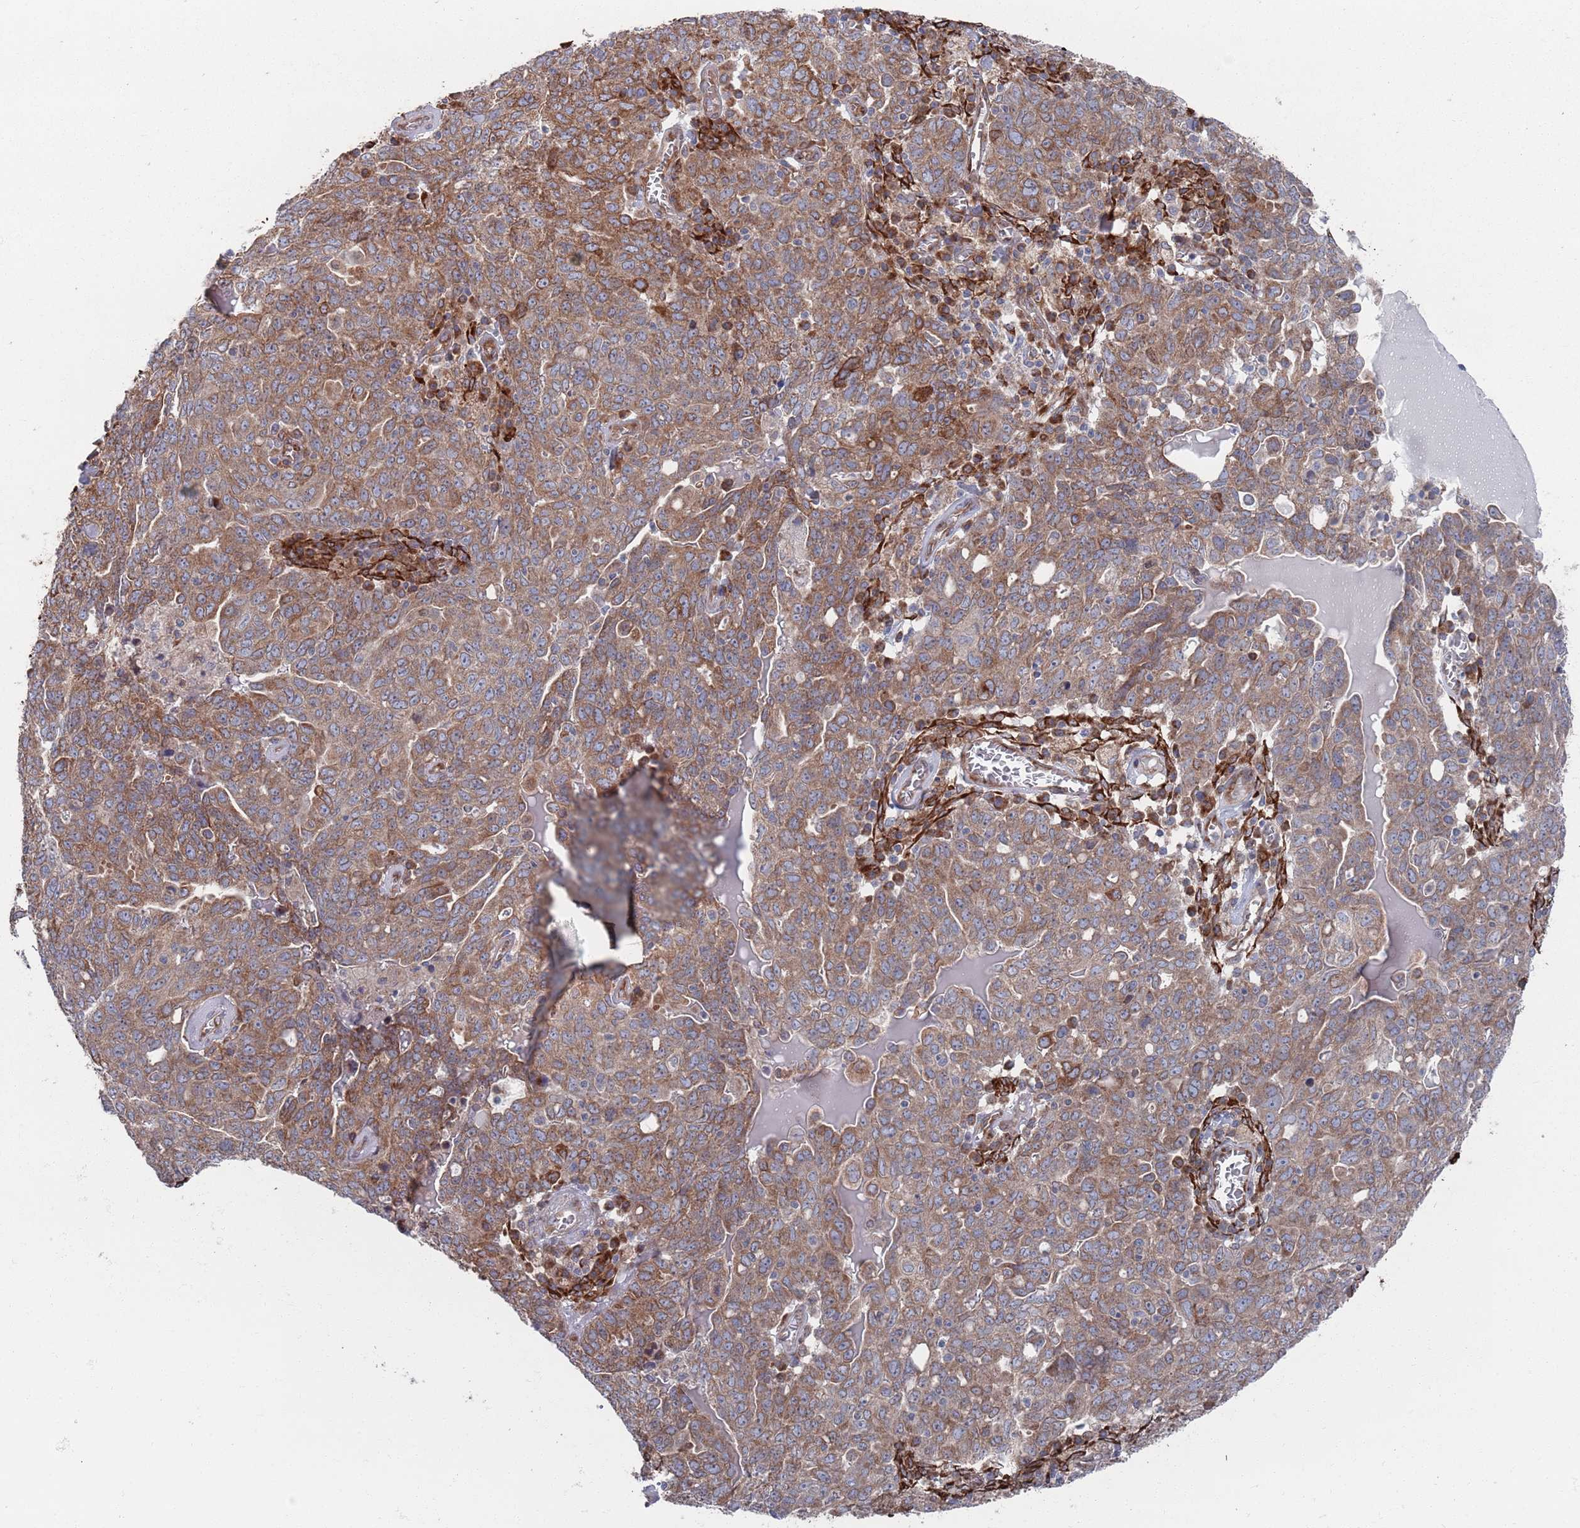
{"staining": {"intensity": "moderate", "quantity": ">75%", "location": "cytoplasmic/membranous"}, "tissue": "ovarian cancer", "cell_type": "Tumor cells", "image_type": "cancer", "snomed": [{"axis": "morphology", "description": "Carcinoma, endometroid"}, {"axis": "topography", "description": "Ovary"}], "caption": "Tumor cells show medium levels of moderate cytoplasmic/membranous staining in about >75% of cells in human ovarian endometroid carcinoma. (DAB (3,3'-diaminobenzidine) IHC, brown staining for protein, blue staining for nuclei).", "gene": "CCDC106", "patient": {"sex": "female", "age": 62}}